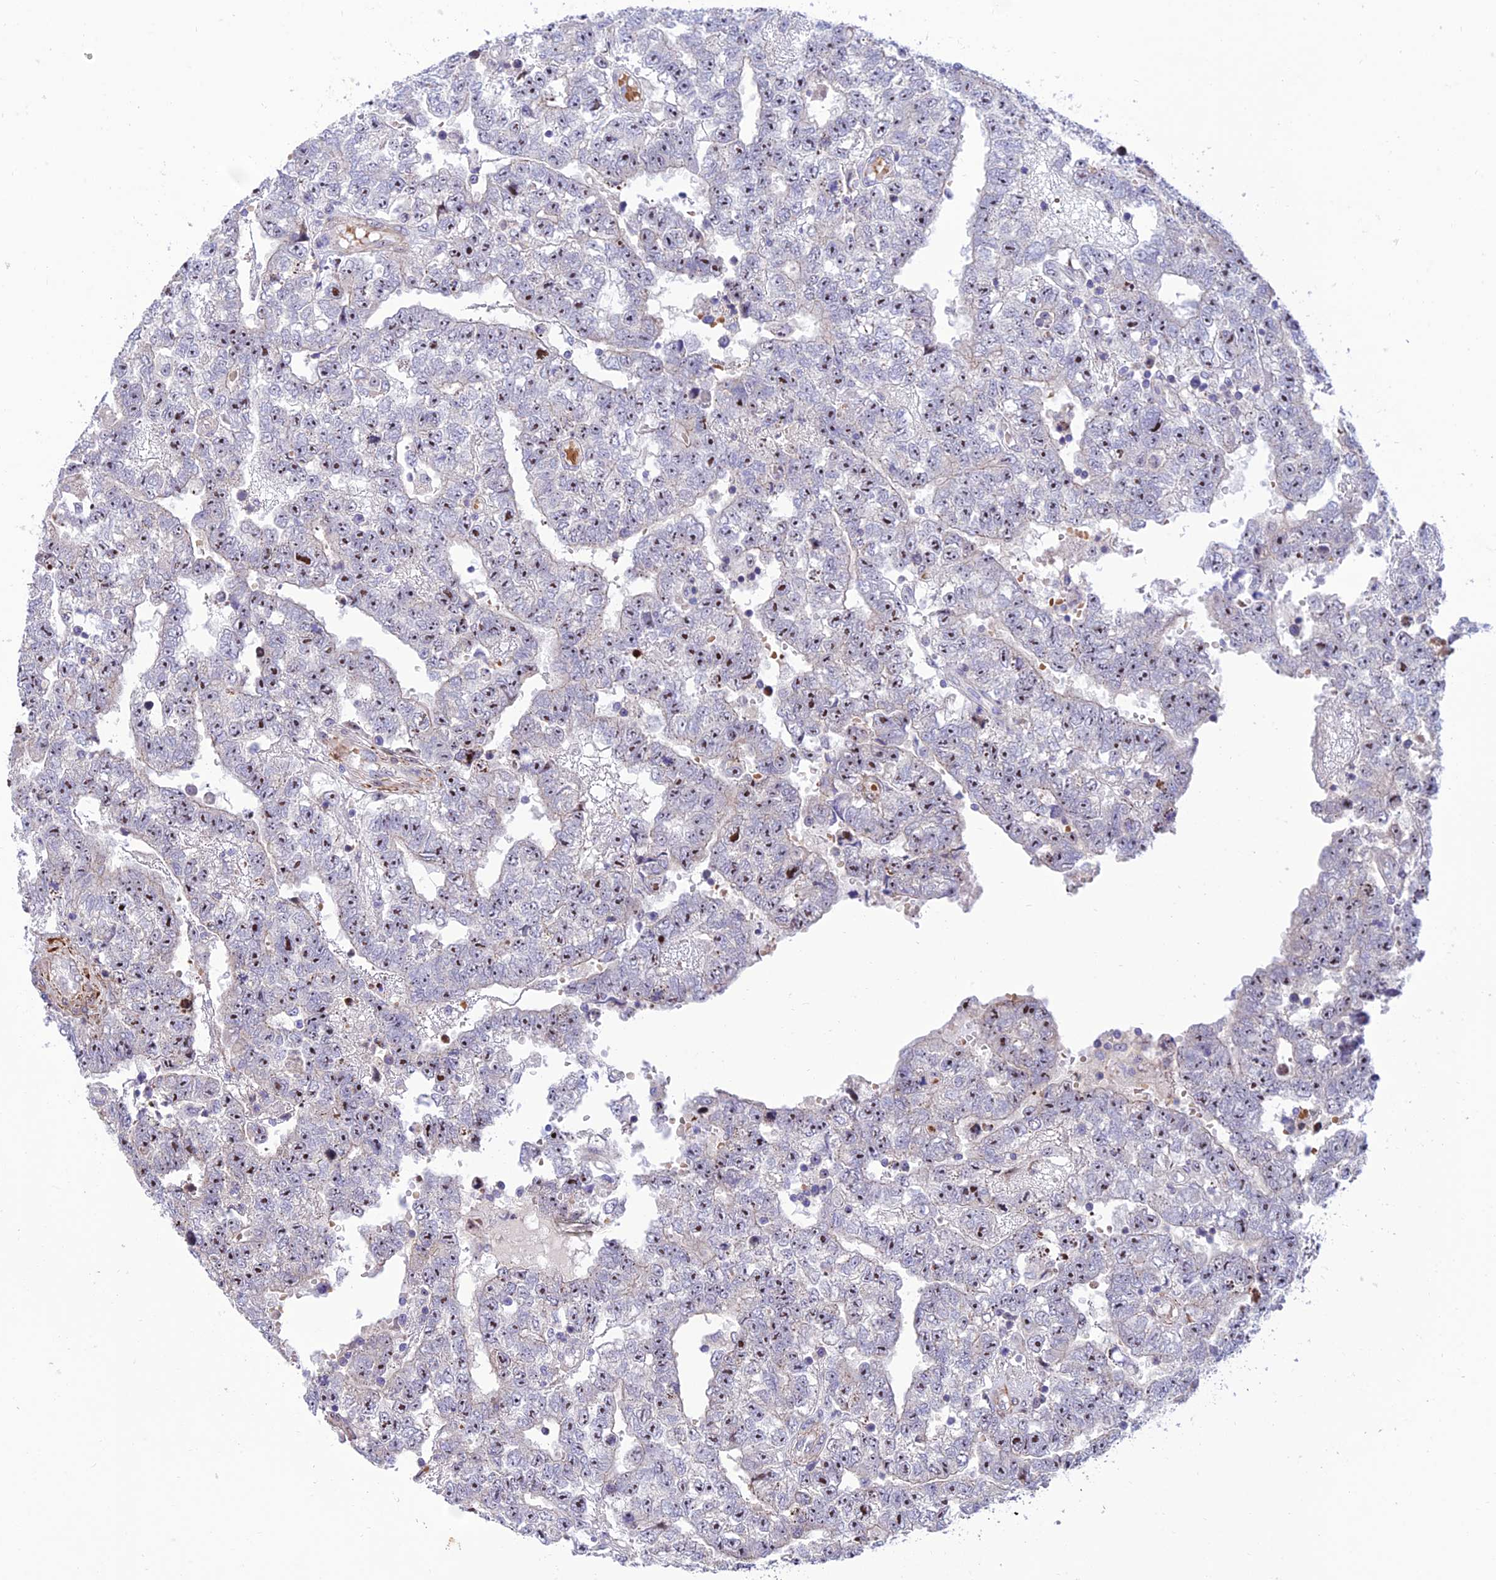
{"staining": {"intensity": "moderate", "quantity": ">75%", "location": "nuclear"}, "tissue": "testis cancer", "cell_type": "Tumor cells", "image_type": "cancer", "snomed": [{"axis": "morphology", "description": "Carcinoma, Embryonal, NOS"}, {"axis": "topography", "description": "Testis"}], "caption": "An immunohistochemistry photomicrograph of tumor tissue is shown. Protein staining in brown highlights moderate nuclear positivity in testis cancer (embryonal carcinoma) within tumor cells. (brown staining indicates protein expression, while blue staining denotes nuclei).", "gene": "KBTBD7", "patient": {"sex": "male", "age": 25}}